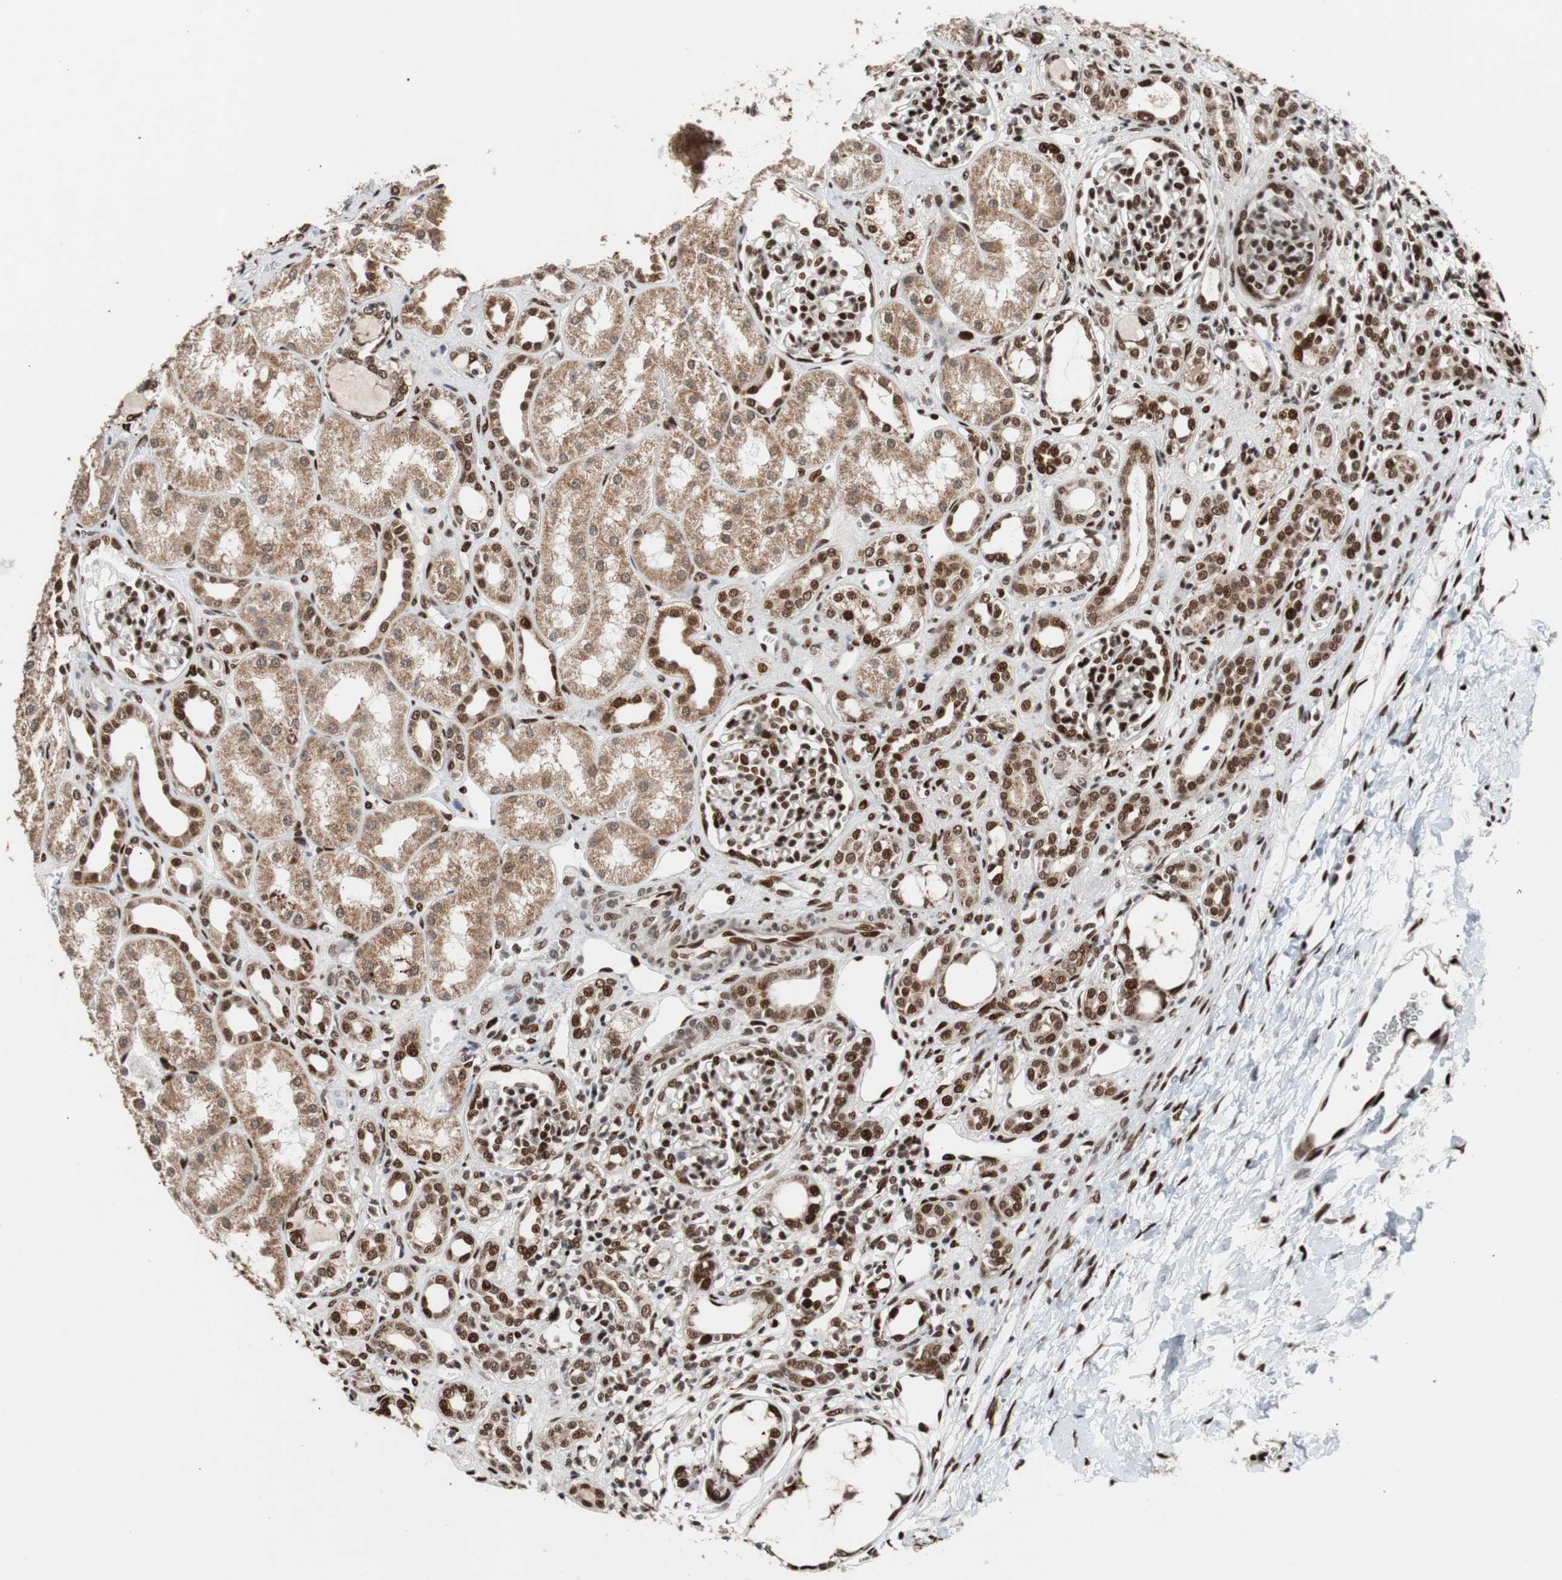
{"staining": {"intensity": "strong", "quantity": "25%-75%", "location": "nuclear"}, "tissue": "kidney", "cell_type": "Cells in glomeruli", "image_type": "normal", "snomed": [{"axis": "morphology", "description": "Normal tissue, NOS"}, {"axis": "topography", "description": "Kidney"}], "caption": "Approximately 25%-75% of cells in glomeruli in unremarkable human kidney reveal strong nuclear protein positivity as visualized by brown immunohistochemical staining.", "gene": "NBL1", "patient": {"sex": "male", "age": 7}}